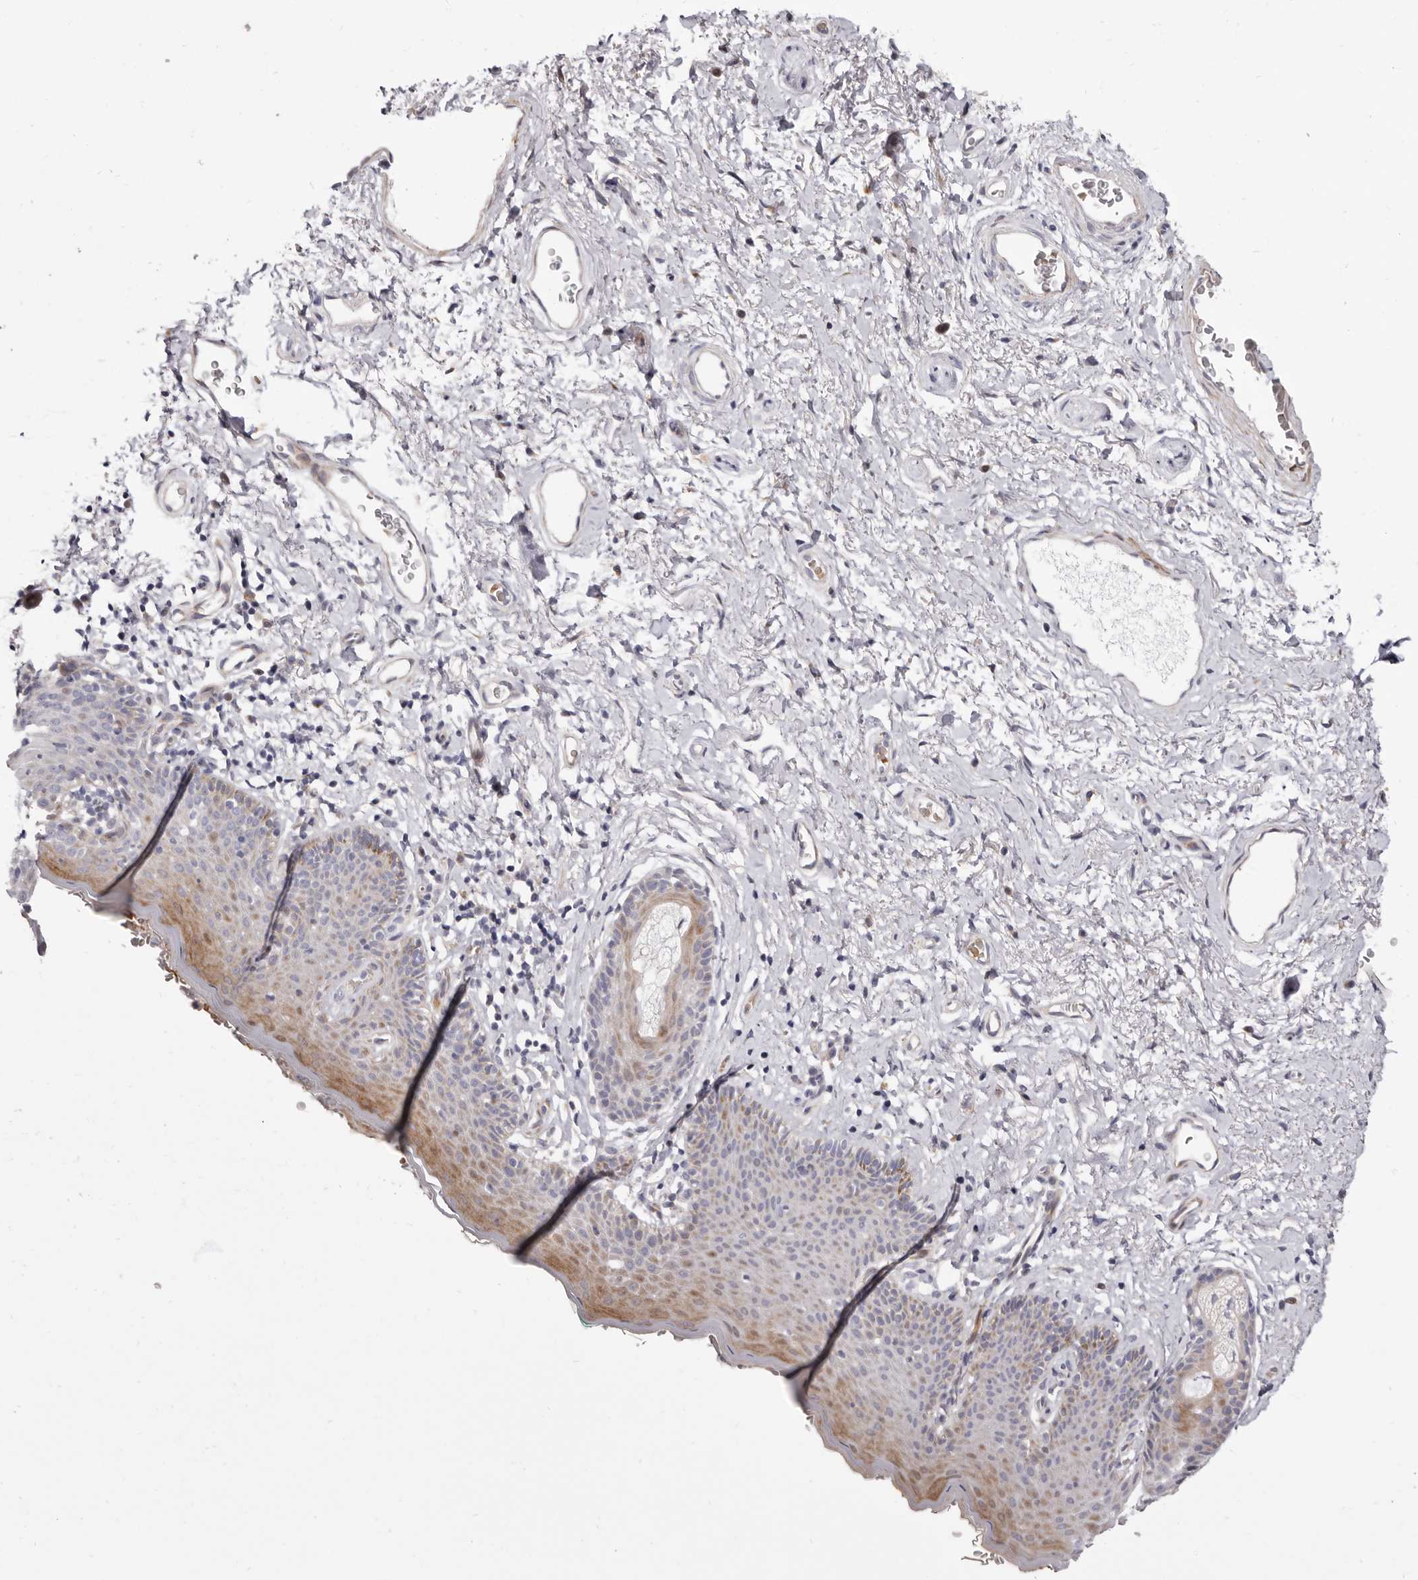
{"staining": {"intensity": "moderate", "quantity": "25%-75%", "location": "cytoplasmic/membranous"}, "tissue": "skin", "cell_type": "Epidermal cells", "image_type": "normal", "snomed": [{"axis": "morphology", "description": "Normal tissue, NOS"}, {"axis": "topography", "description": "Vulva"}], "caption": "High-power microscopy captured an immunohistochemistry (IHC) micrograph of unremarkable skin, revealing moderate cytoplasmic/membranous positivity in about 25%-75% of epidermal cells.", "gene": "AIDA", "patient": {"sex": "female", "age": 66}}